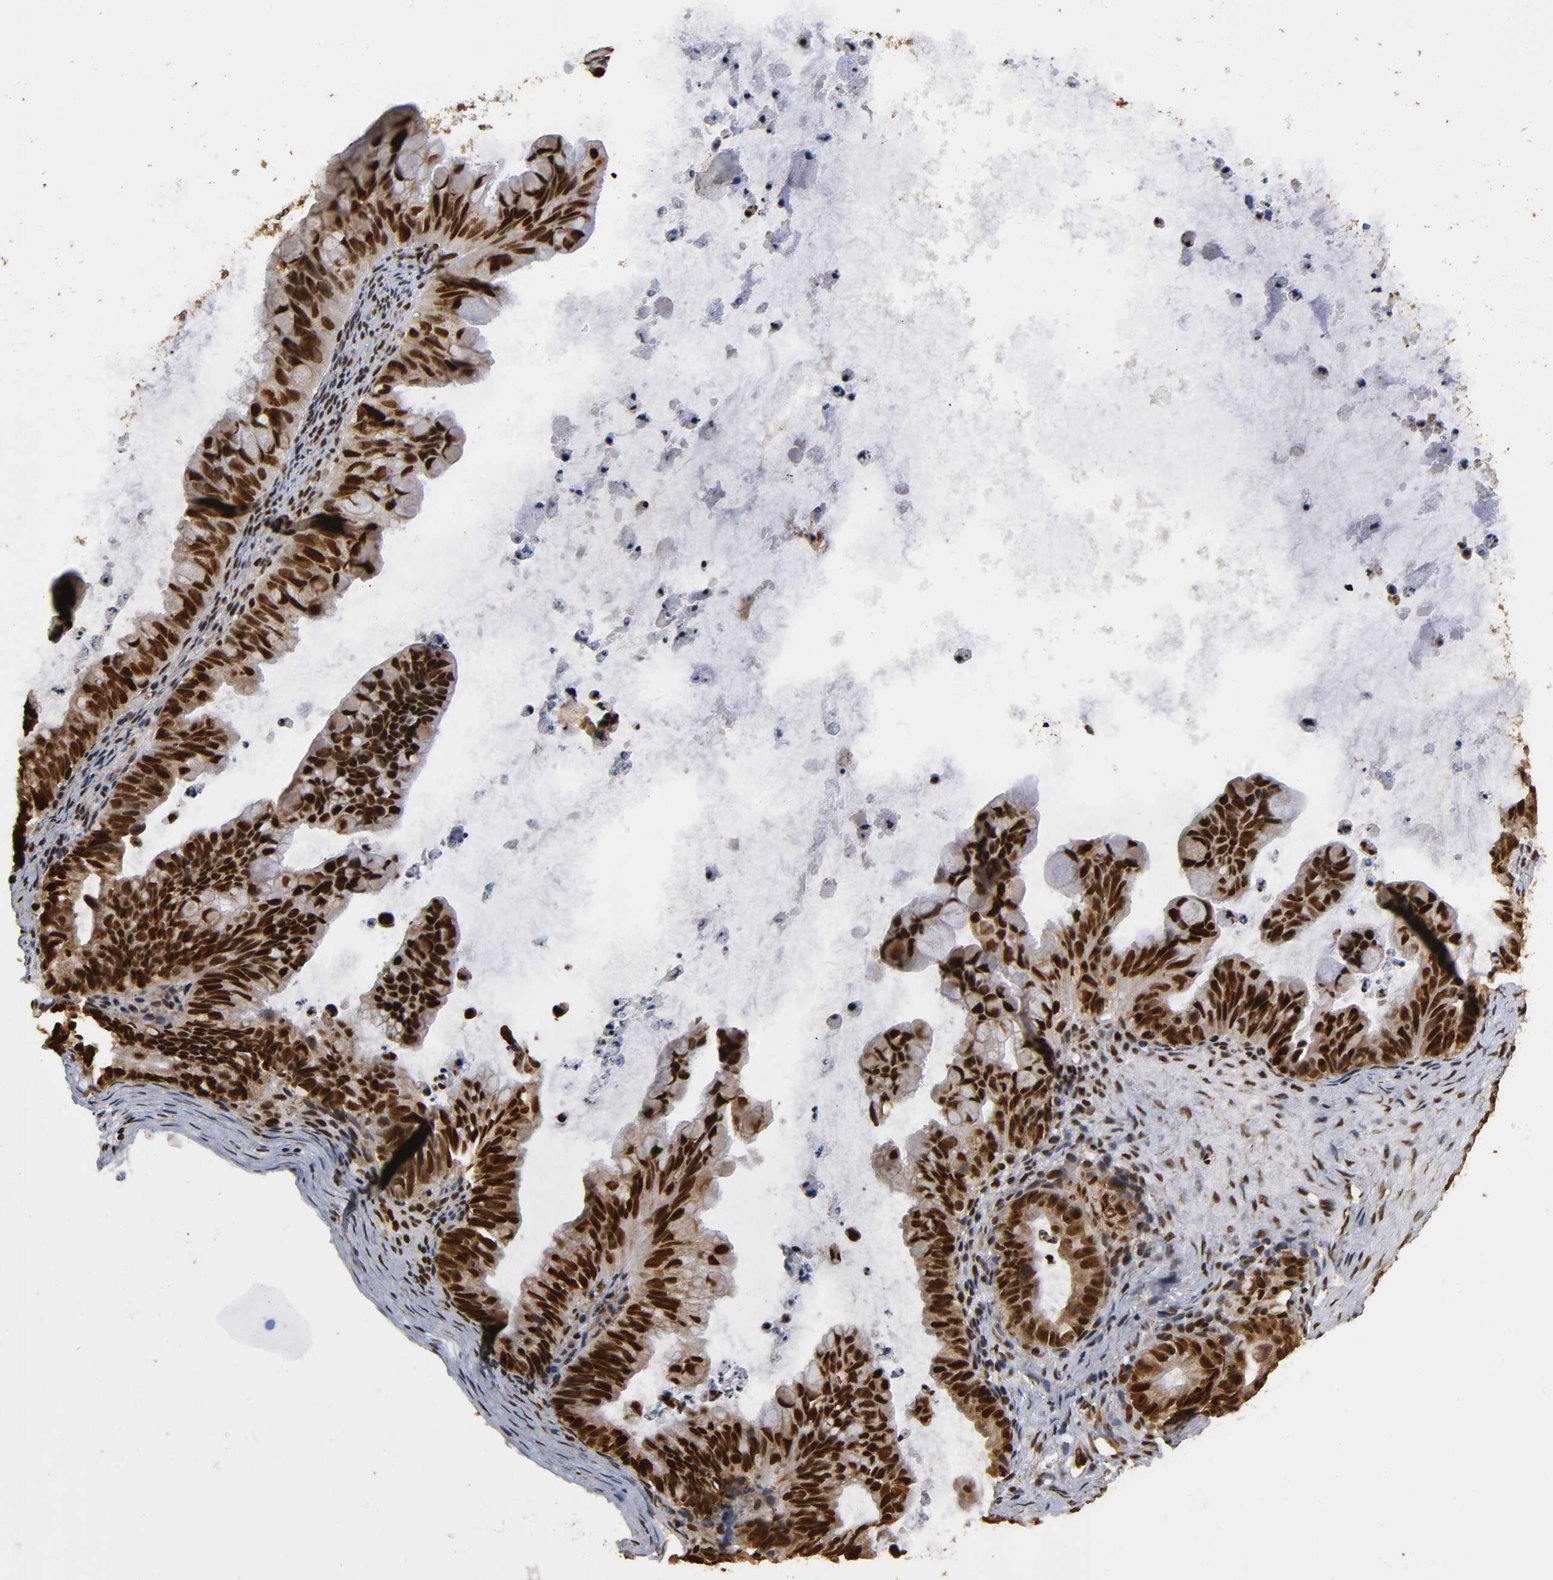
{"staining": {"intensity": "strong", "quantity": ">75%", "location": "cytoplasmic/membranous,nuclear"}, "tissue": "ovarian cancer", "cell_type": "Tumor cells", "image_type": "cancer", "snomed": [{"axis": "morphology", "description": "Cystadenocarcinoma, mucinous, NOS"}, {"axis": "topography", "description": "Ovary"}], "caption": "The micrograph displays staining of ovarian mucinous cystadenocarcinoma, revealing strong cytoplasmic/membranous and nuclear protein staining (brown color) within tumor cells.", "gene": "RNF122", "patient": {"sex": "female", "age": 36}}